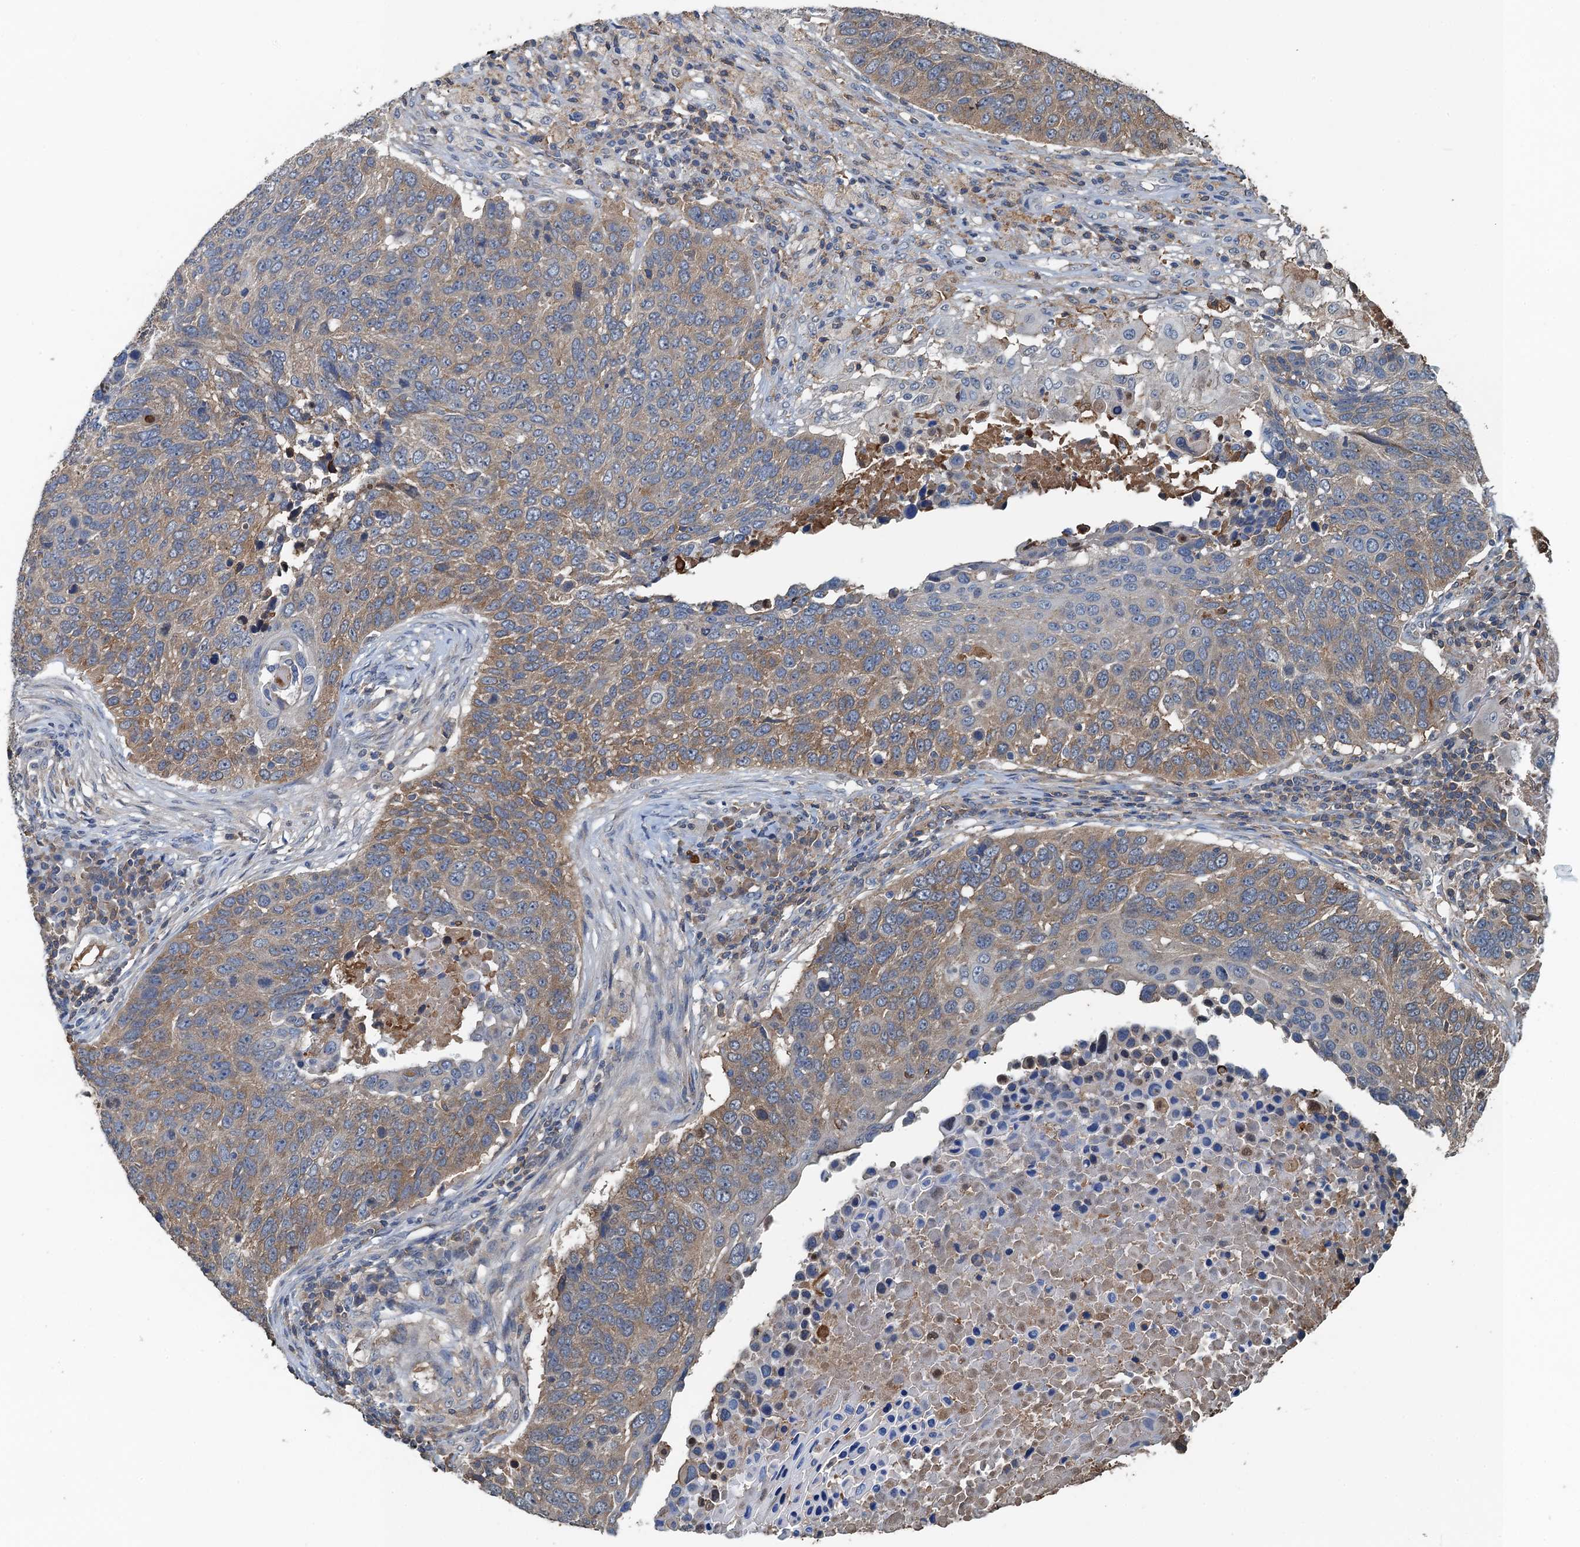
{"staining": {"intensity": "weak", "quantity": ">75%", "location": "cytoplasmic/membranous"}, "tissue": "lung cancer", "cell_type": "Tumor cells", "image_type": "cancer", "snomed": [{"axis": "morphology", "description": "Normal tissue, NOS"}, {"axis": "morphology", "description": "Squamous cell carcinoma, NOS"}, {"axis": "topography", "description": "Lymph node"}, {"axis": "topography", "description": "Lung"}], "caption": "Immunohistochemical staining of squamous cell carcinoma (lung) exhibits low levels of weak cytoplasmic/membranous staining in about >75% of tumor cells.", "gene": "LSM14B", "patient": {"sex": "male", "age": 66}}